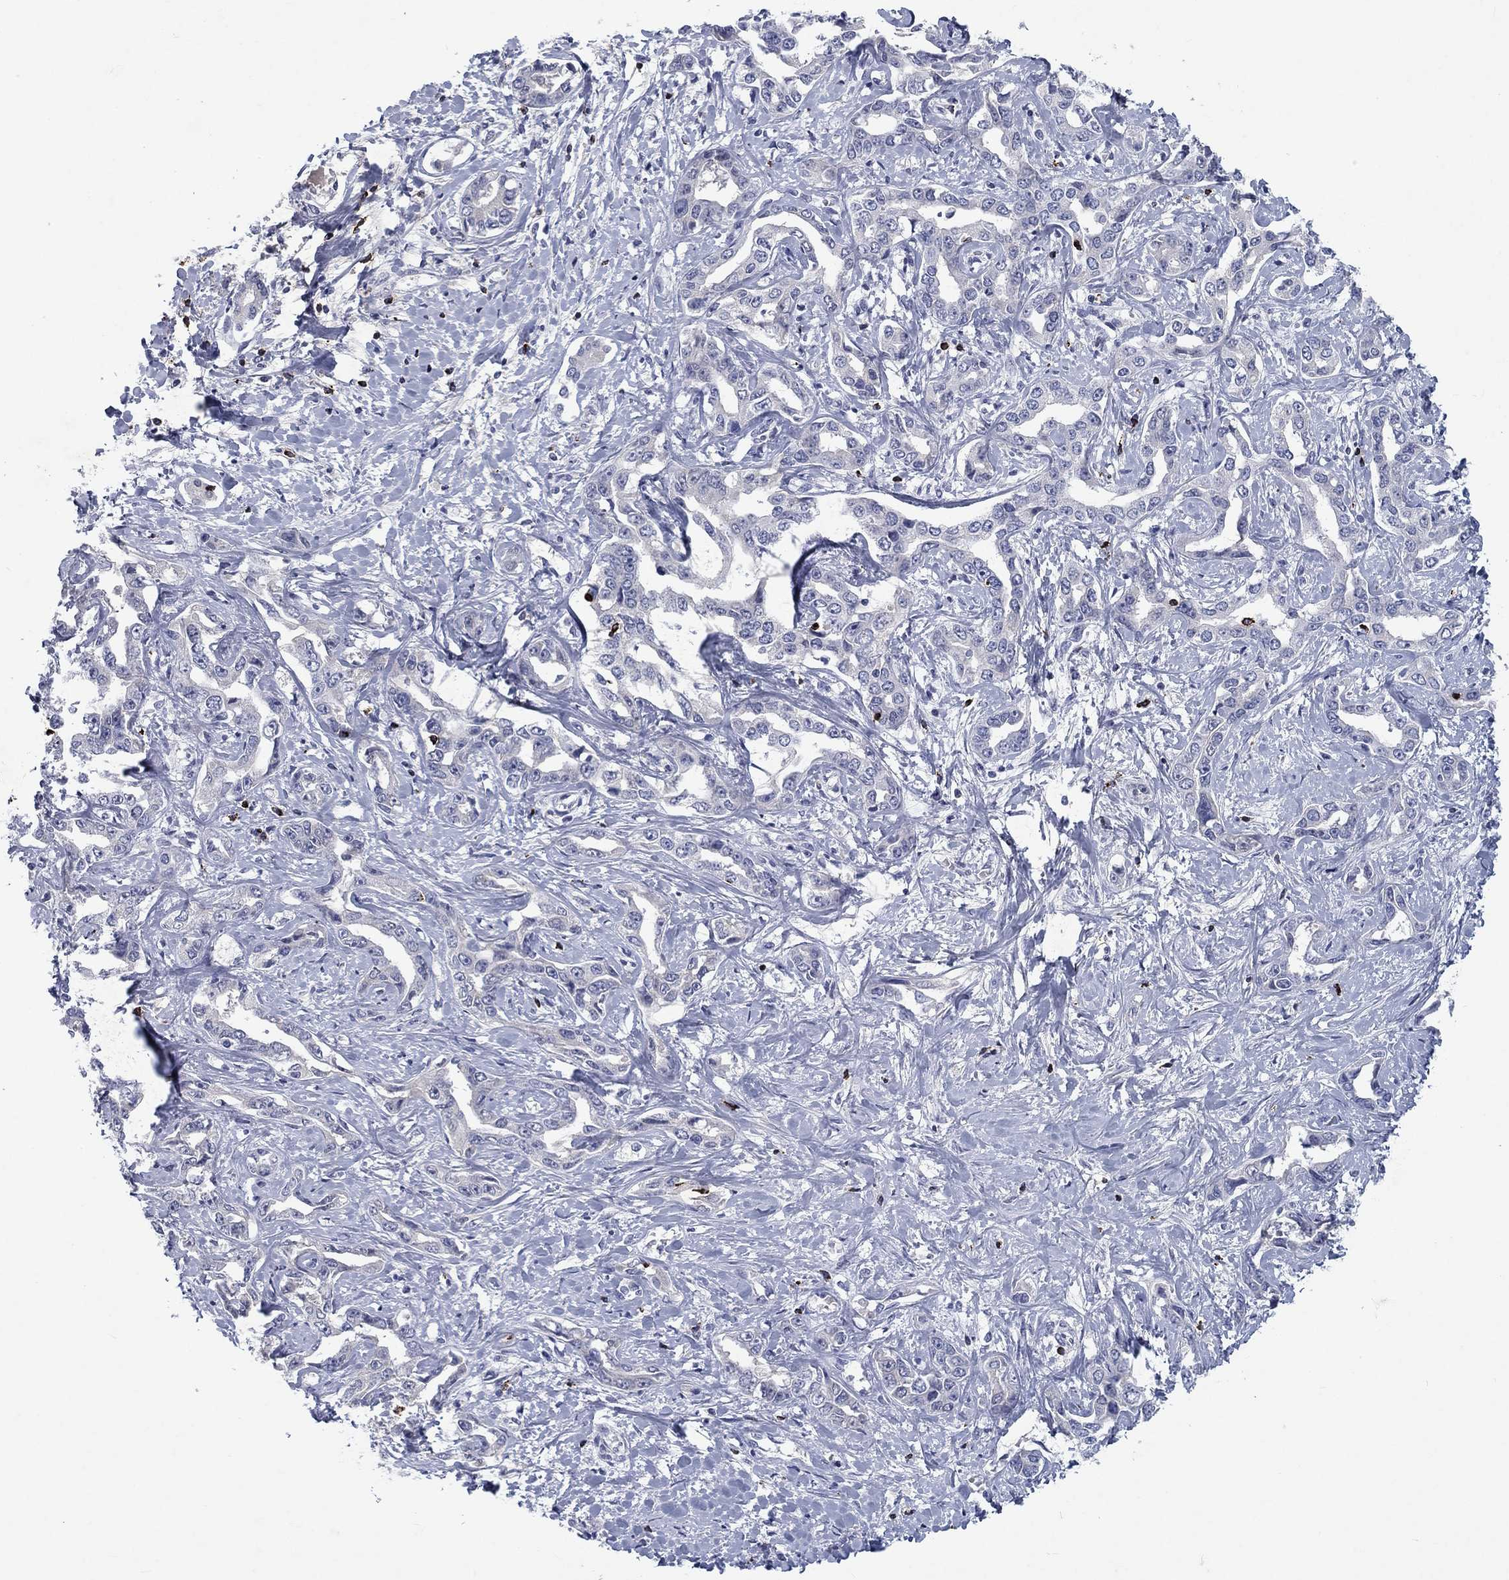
{"staining": {"intensity": "negative", "quantity": "none", "location": "none"}, "tissue": "liver cancer", "cell_type": "Tumor cells", "image_type": "cancer", "snomed": [{"axis": "morphology", "description": "Cholangiocarcinoma"}, {"axis": "topography", "description": "Liver"}], "caption": "This is a histopathology image of immunohistochemistry (IHC) staining of liver cancer (cholangiocarcinoma), which shows no expression in tumor cells.", "gene": "GZMA", "patient": {"sex": "male", "age": 59}}